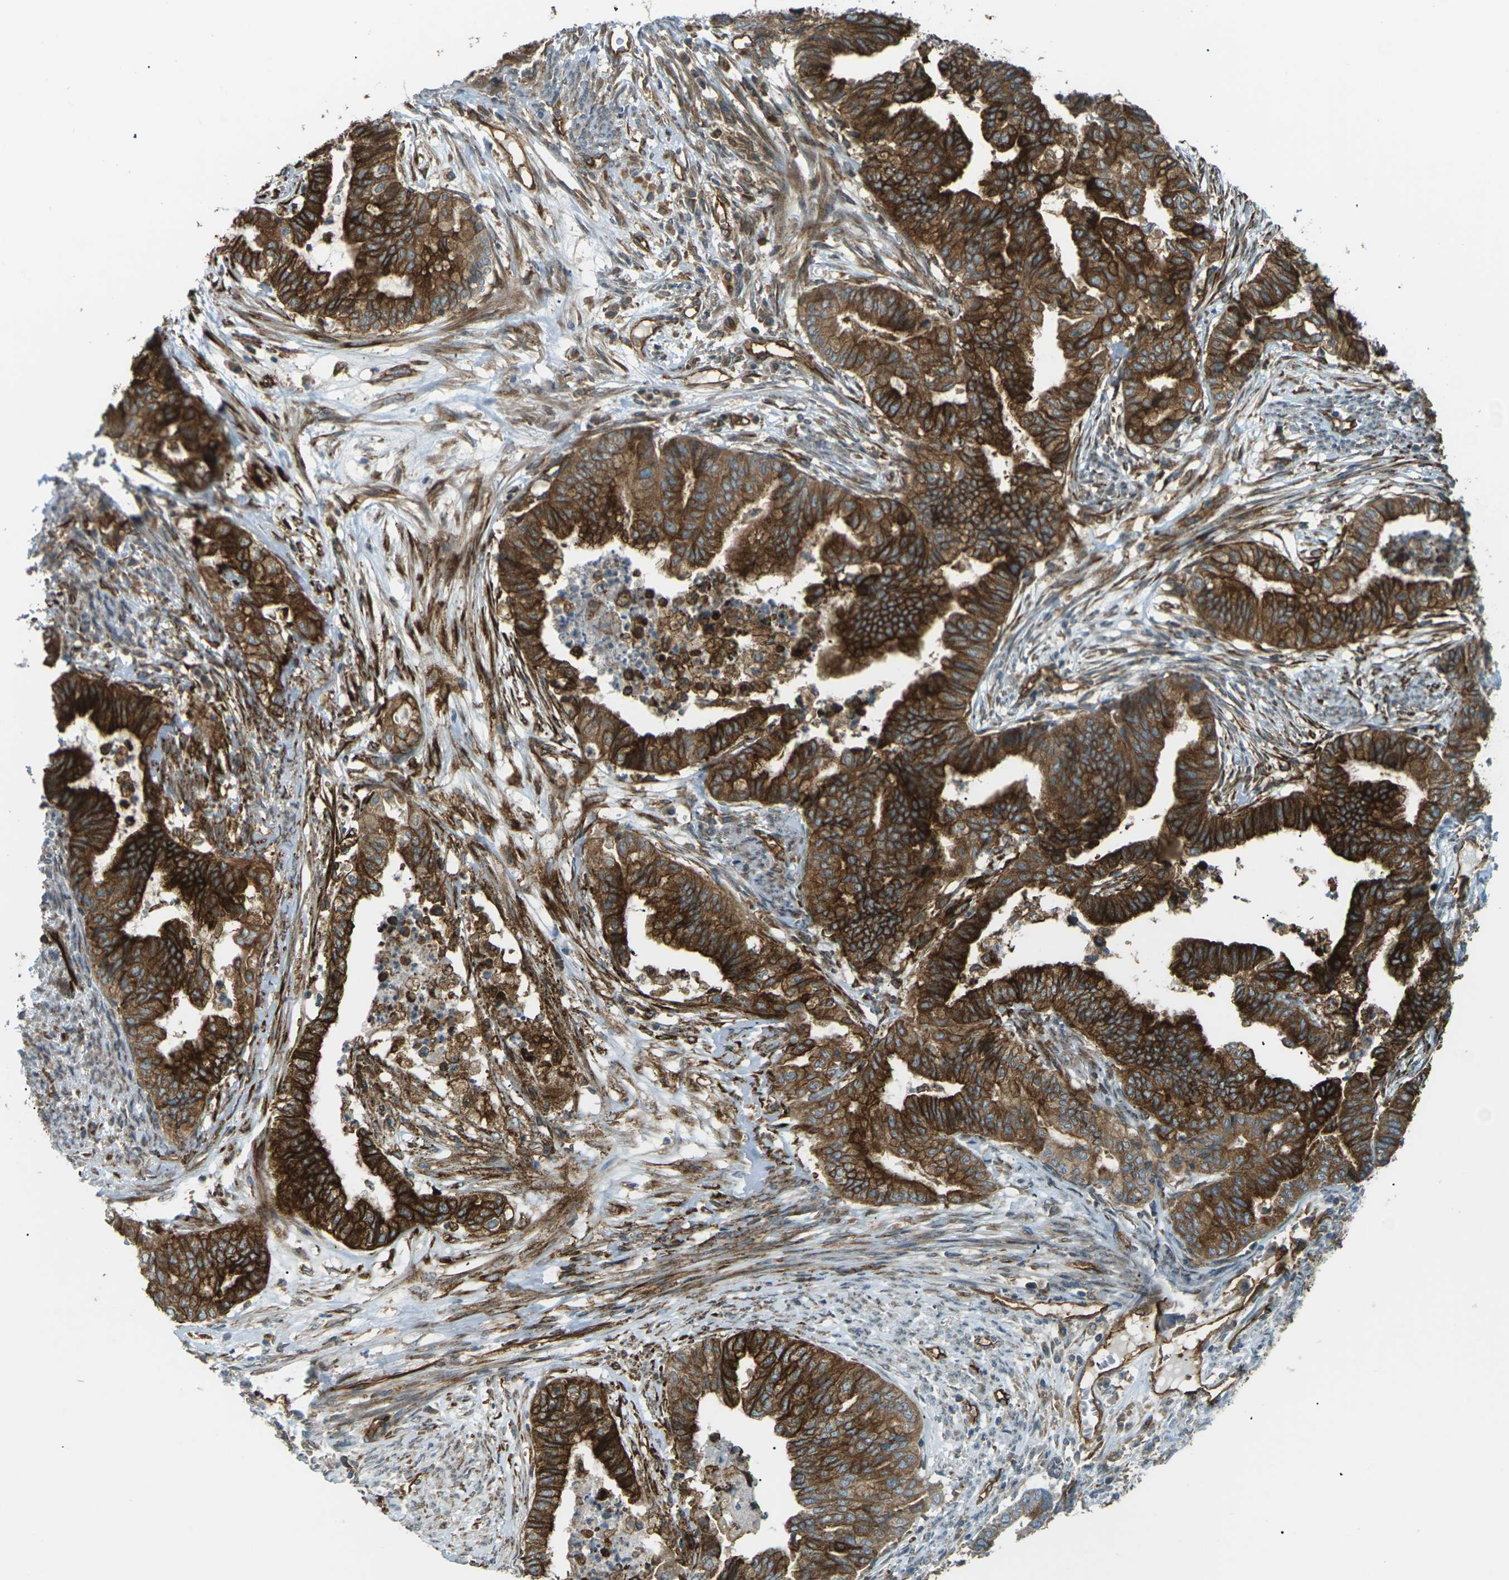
{"staining": {"intensity": "strong", "quantity": ">75%", "location": "cytoplasmic/membranous"}, "tissue": "endometrial cancer", "cell_type": "Tumor cells", "image_type": "cancer", "snomed": [{"axis": "morphology", "description": "Adenocarcinoma, NOS"}, {"axis": "topography", "description": "Endometrium"}], "caption": "Human endometrial cancer stained for a protein (brown) shows strong cytoplasmic/membranous positive positivity in approximately >75% of tumor cells.", "gene": "S1PR1", "patient": {"sex": "female", "age": 79}}